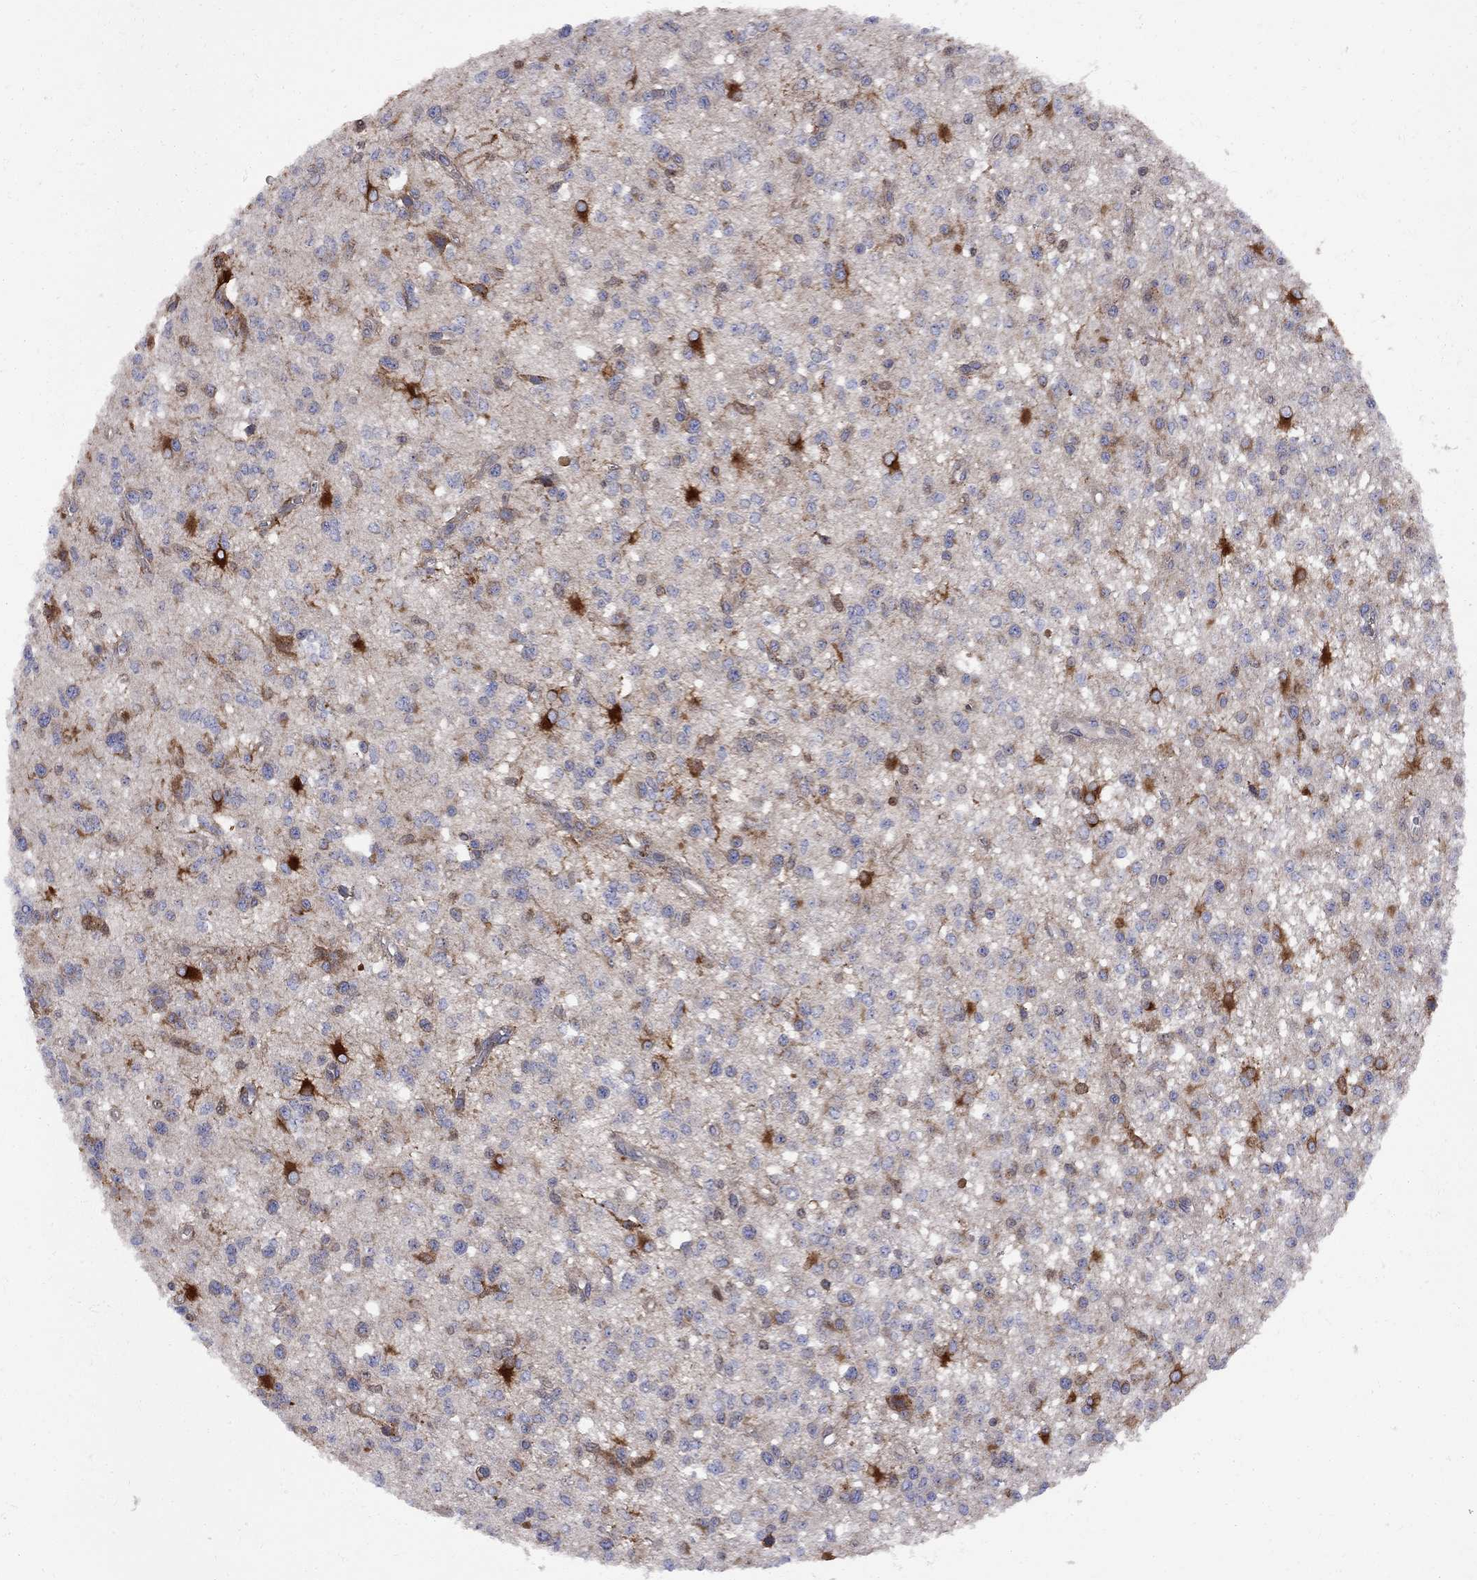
{"staining": {"intensity": "strong", "quantity": "<25%", "location": "cytoplasmic/membranous"}, "tissue": "glioma", "cell_type": "Tumor cells", "image_type": "cancer", "snomed": [{"axis": "morphology", "description": "Glioma, malignant, Low grade"}, {"axis": "topography", "description": "Brain"}], "caption": "Protein expression analysis of human malignant glioma (low-grade) reveals strong cytoplasmic/membranous positivity in approximately <25% of tumor cells. (DAB (3,3'-diaminobenzidine) = brown stain, brightfield microscopy at high magnification).", "gene": "MTHFR", "patient": {"sex": "female", "age": 45}}